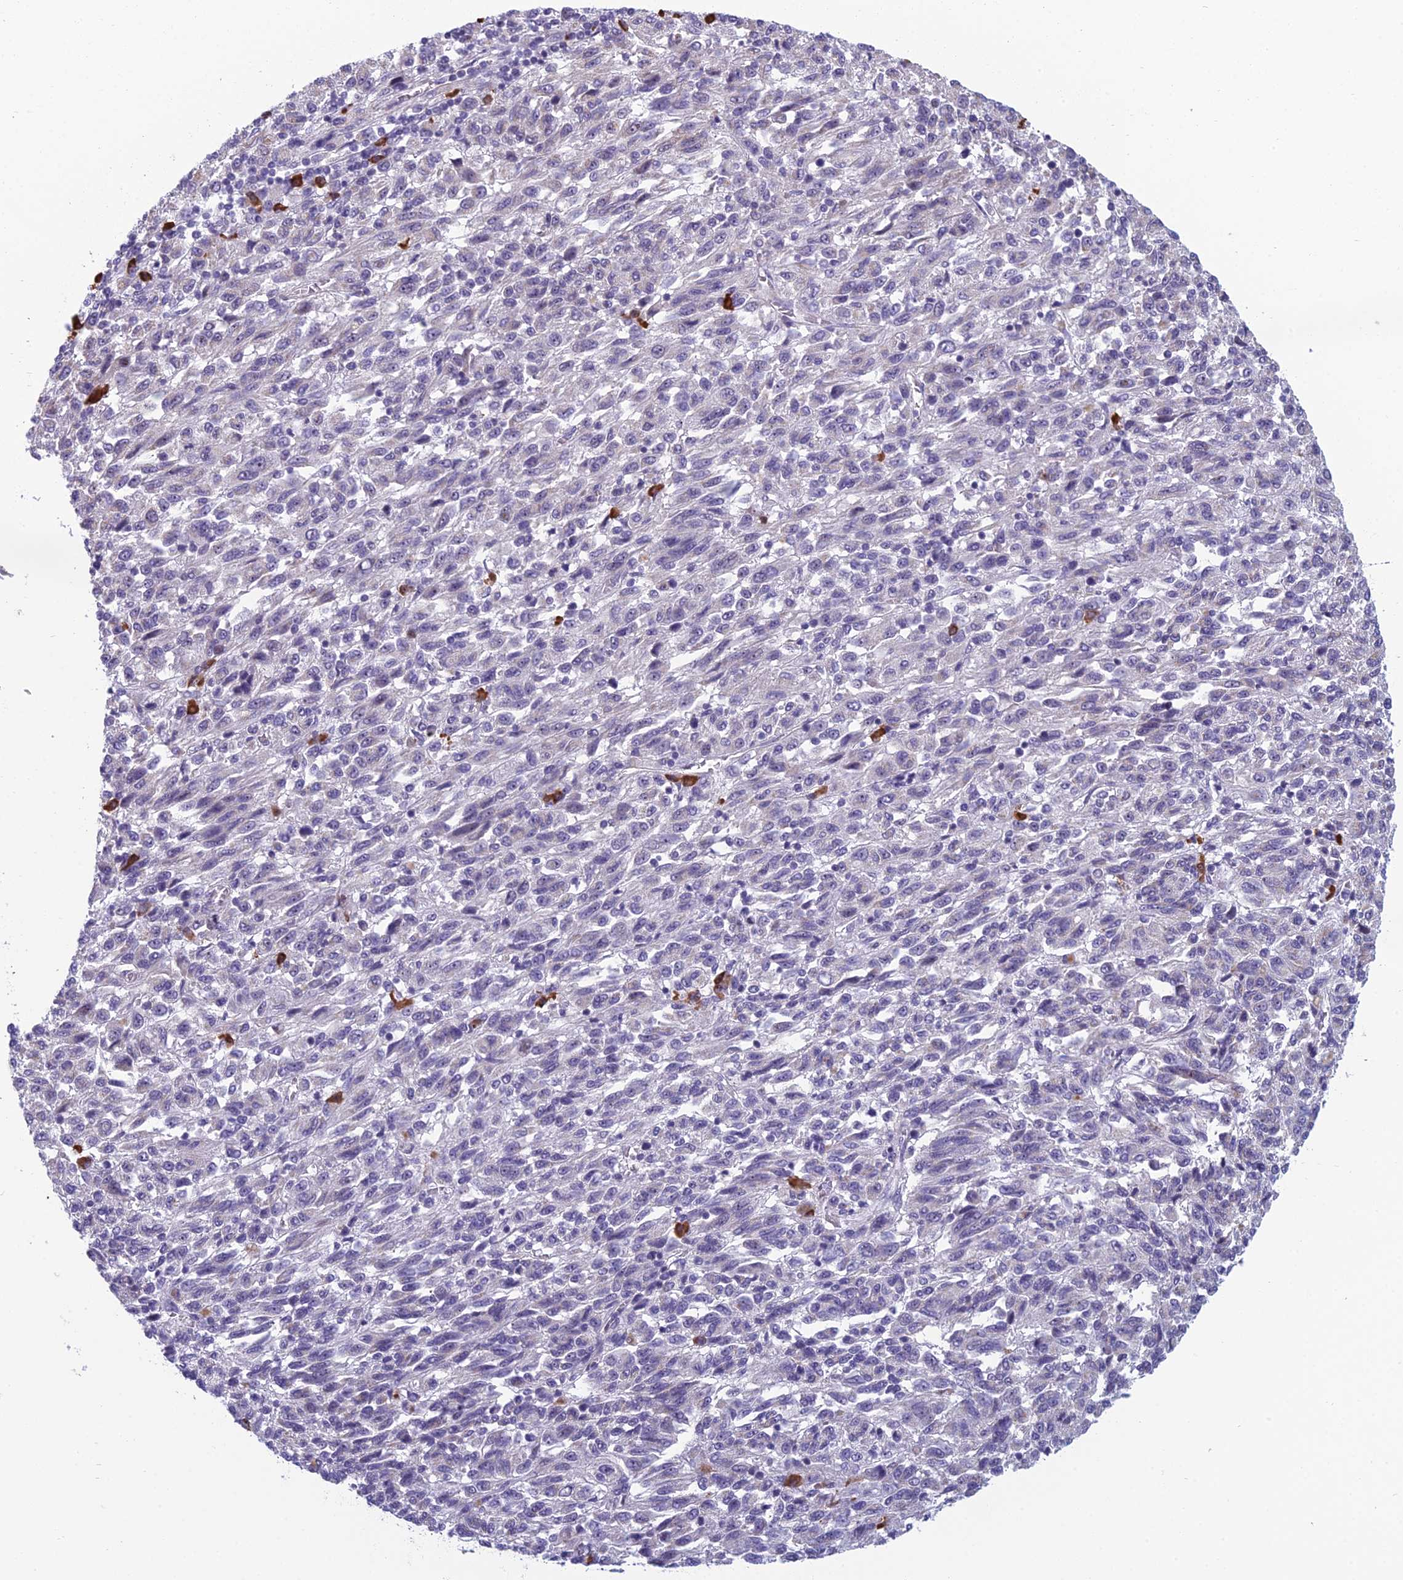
{"staining": {"intensity": "negative", "quantity": "none", "location": "none"}, "tissue": "melanoma", "cell_type": "Tumor cells", "image_type": "cancer", "snomed": [{"axis": "morphology", "description": "Malignant melanoma, Metastatic site"}, {"axis": "topography", "description": "Lung"}], "caption": "Immunohistochemistry image of human malignant melanoma (metastatic site) stained for a protein (brown), which displays no staining in tumor cells.", "gene": "NOC2L", "patient": {"sex": "male", "age": 64}}